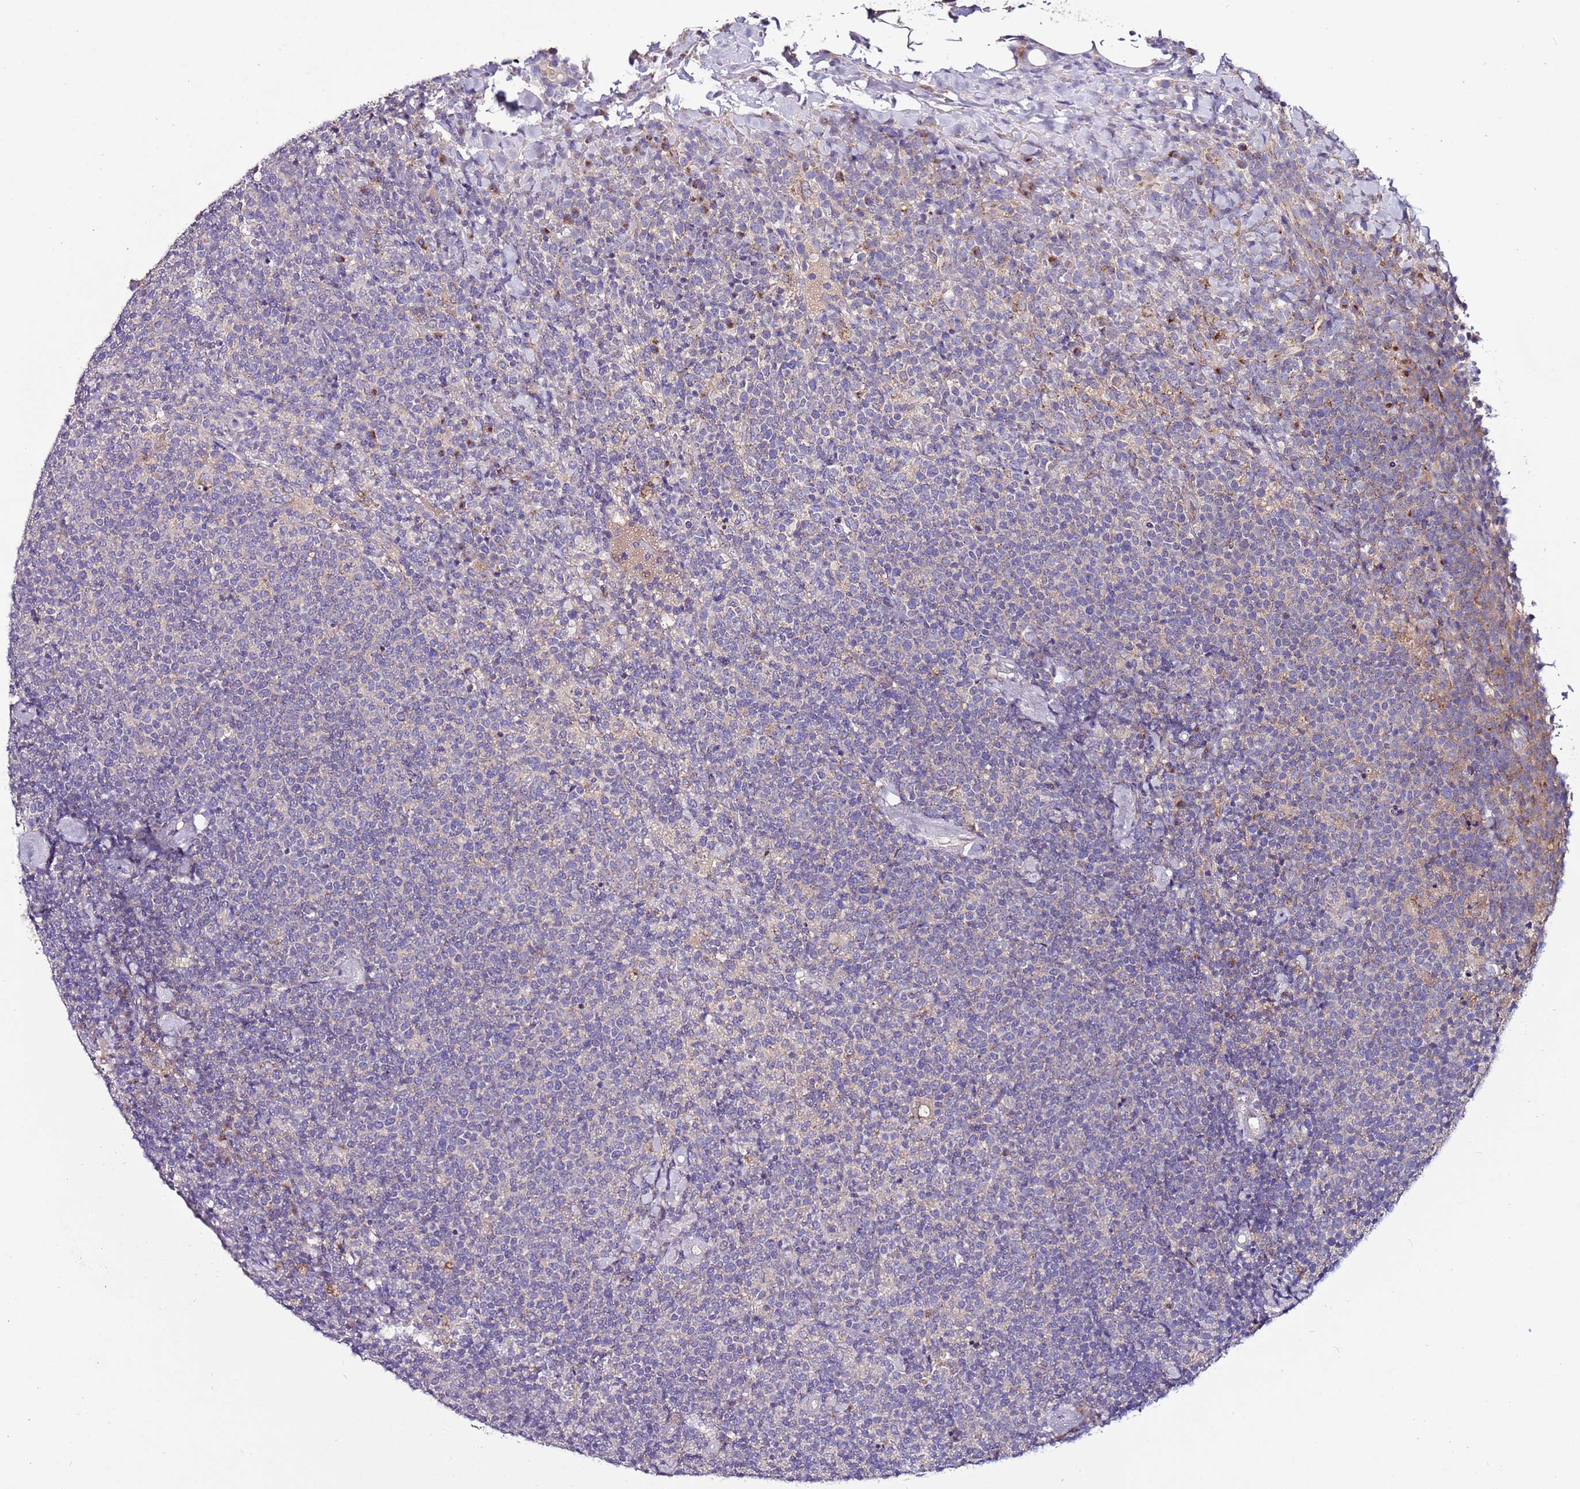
{"staining": {"intensity": "negative", "quantity": "none", "location": "none"}, "tissue": "lymphoma", "cell_type": "Tumor cells", "image_type": "cancer", "snomed": [{"axis": "morphology", "description": "Malignant lymphoma, non-Hodgkin's type, High grade"}, {"axis": "topography", "description": "Lymph node"}], "caption": "Immunohistochemistry (IHC) image of malignant lymphoma, non-Hodgkin's type (high-grade) stained for a protein (brown), which demonstrates no expression in tumor cells. (Stains: DAB IHC with hematoxylin counter stain, Microscopy: brightfield microscopy at high magnification).", "gene": "FAM20A", "patient": {"sex": "male", "age": 61}}